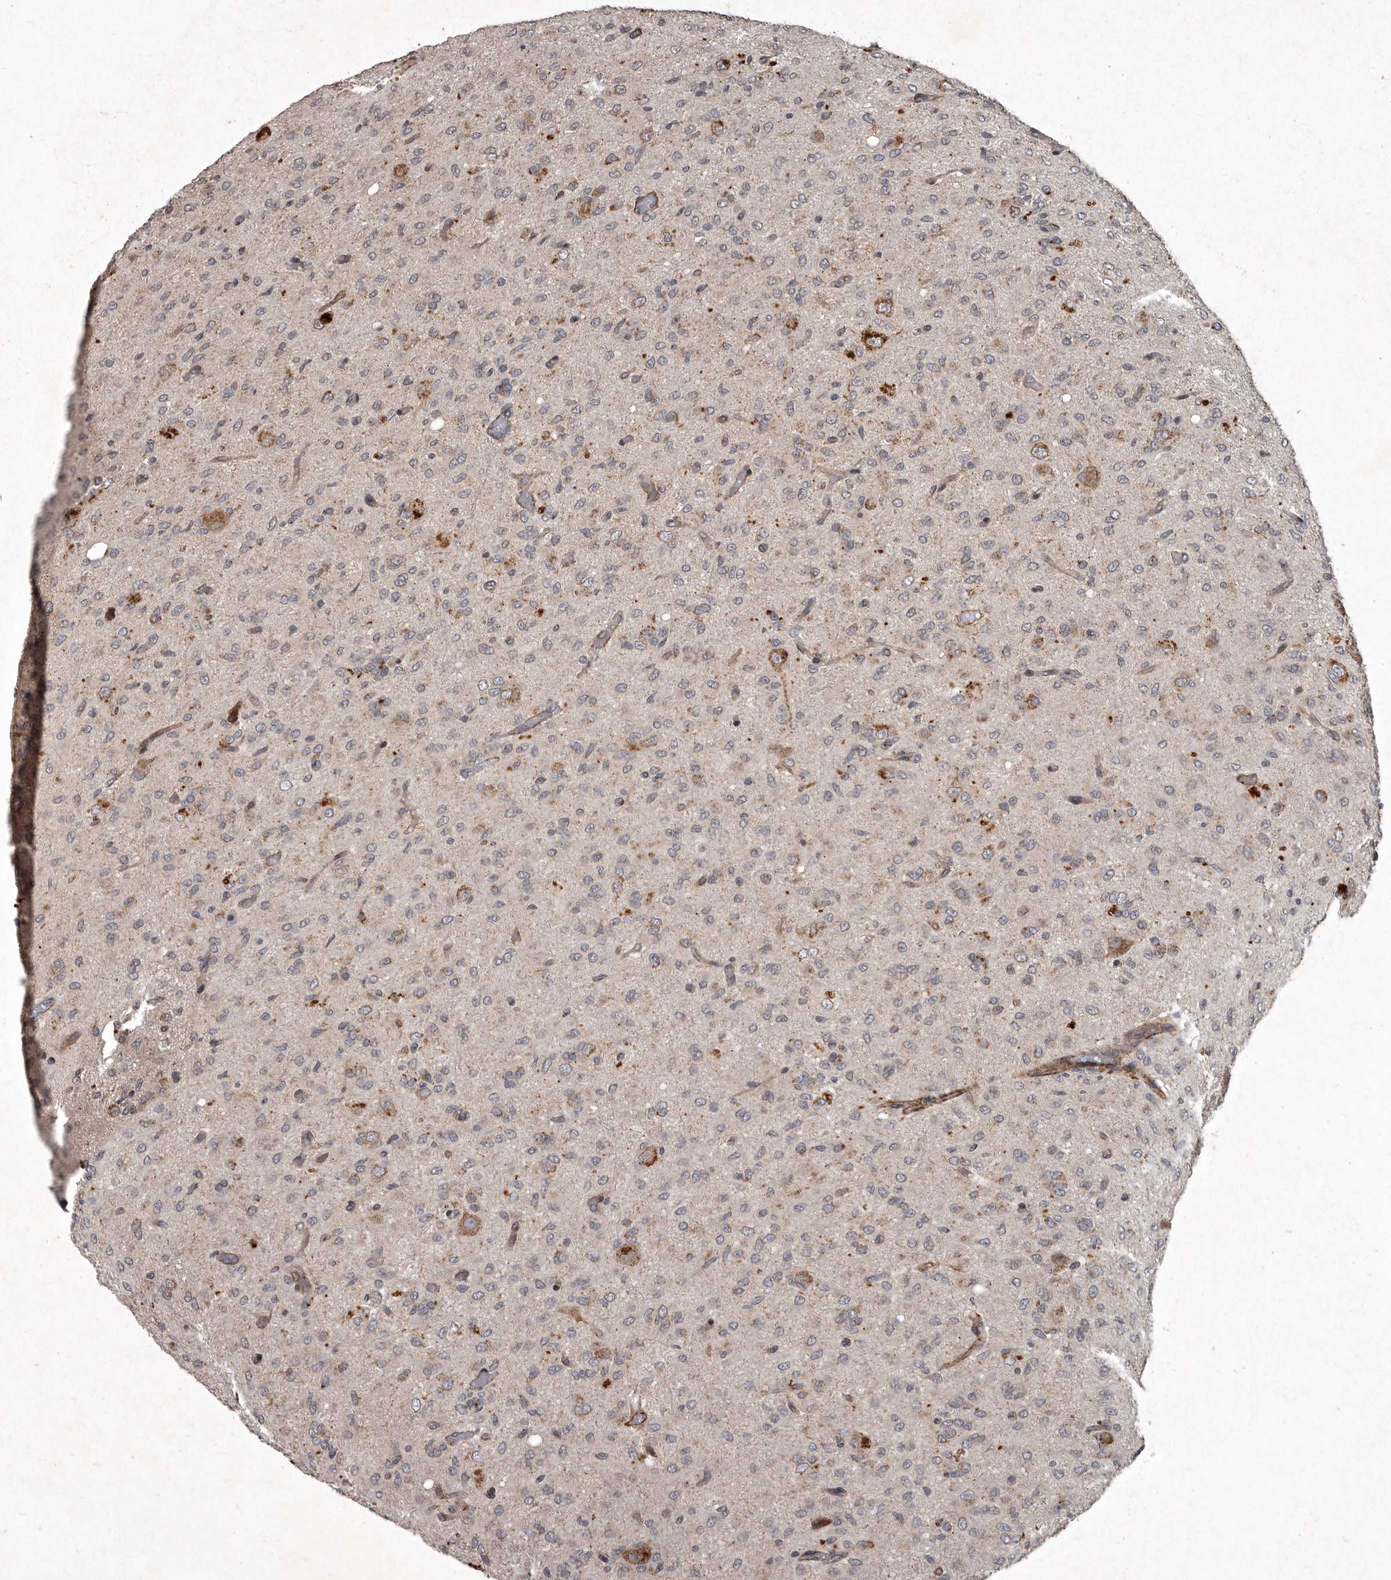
{"staining": {"intensity": "weak", "quantity": "<25%", "location": "cytoplasmic/membranous"}, "tissue": "glioma", "cell_type": "Tumor cells", "image_type": "cancer", "snomed": [{"axis": "morphology", "description": "Glioma, malignant, High grade"}, {"axis": "topography", "description": "Brain"}], "caption": "This is an immunohistochemistry (IHC) micrograph of malignant glioma (high-grade). There is no expression in tumor cells.", "gene": "MRPS15", "patient": {"sex": "female", "age": 59}}